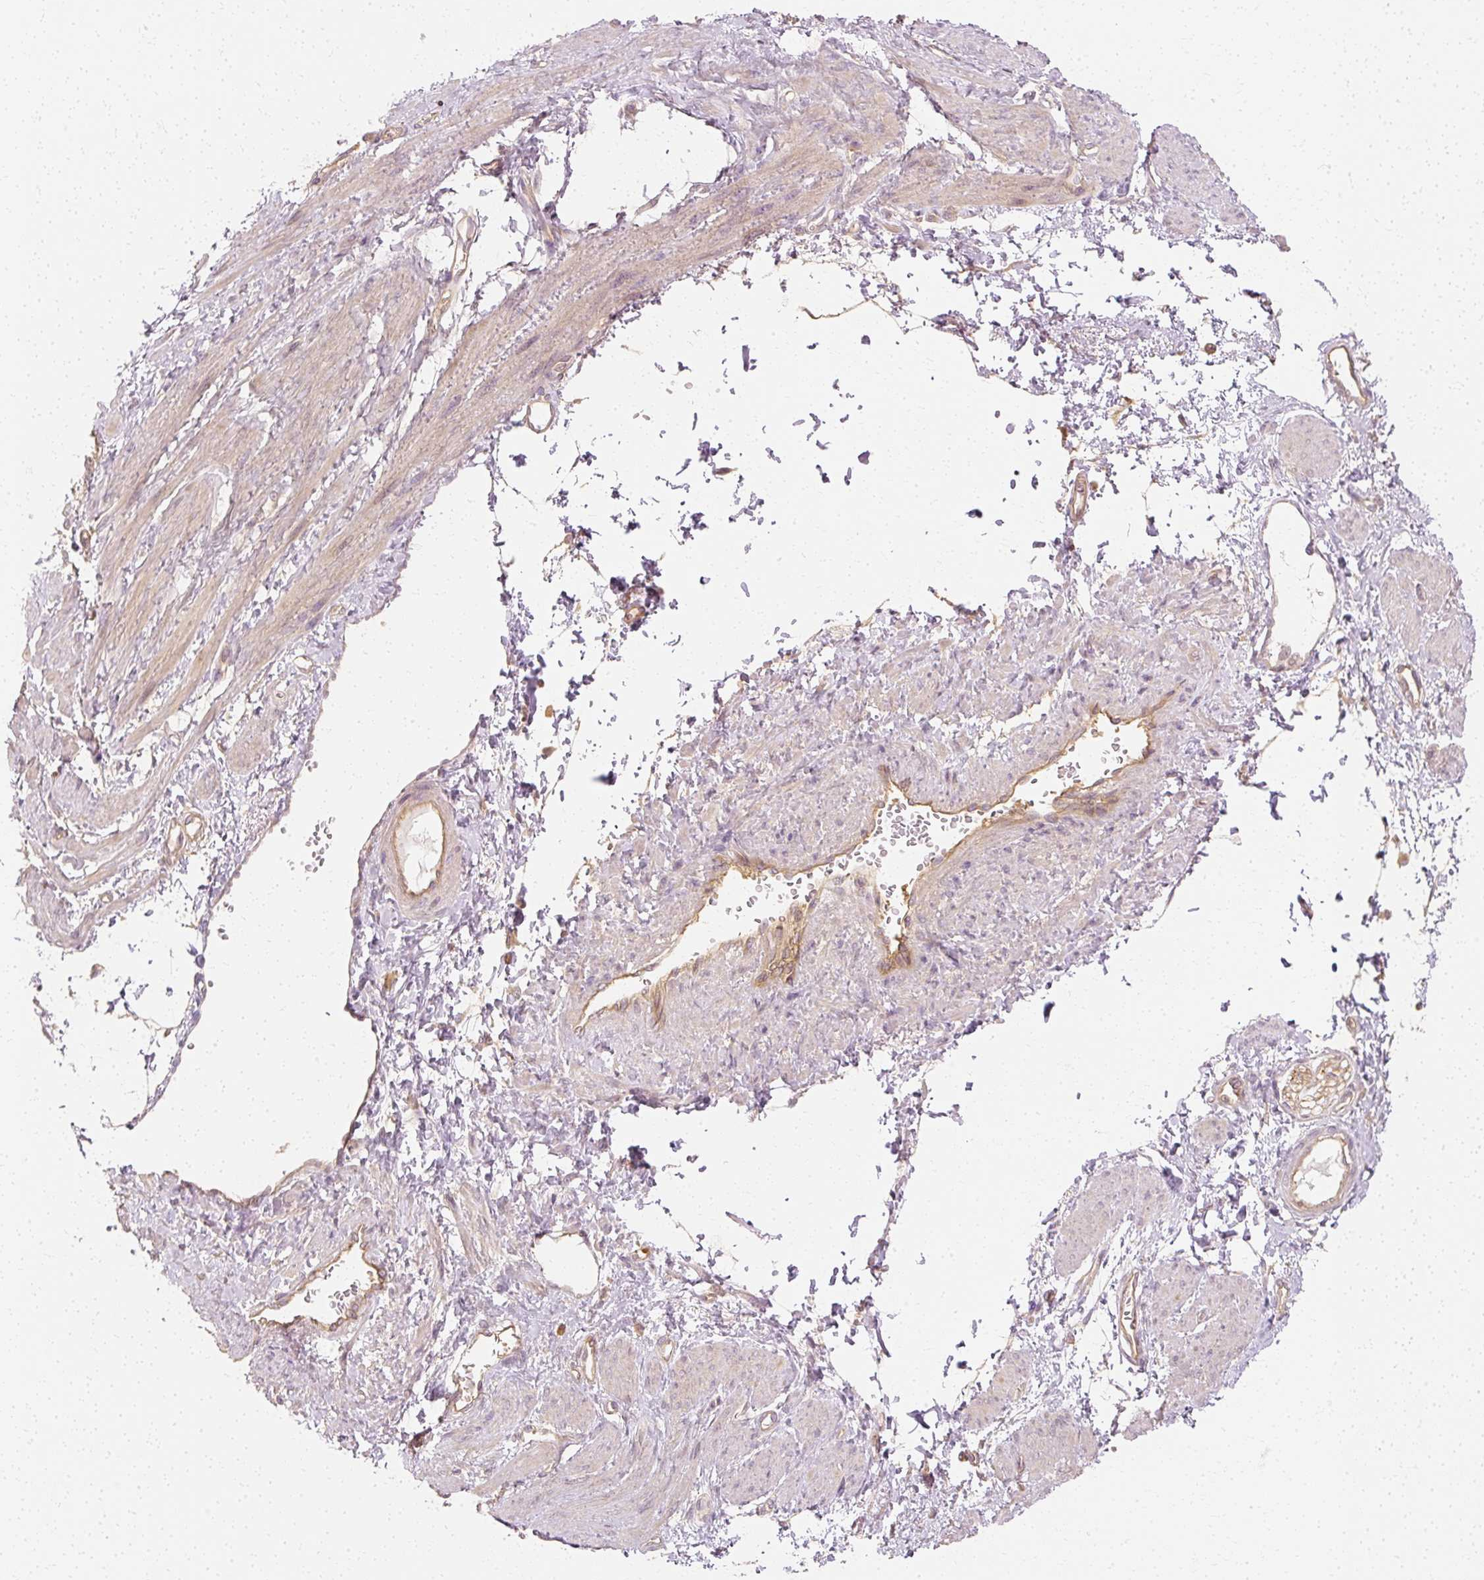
{"staining": {"intensity": "weak", "quantity": "<25%", "location": "cytoplasmic/membranous"}, "tissue": "smooth muscle", "cell_type": "Smooth muscle cells", "image_type": "normal", "snomed": [{"axis": "morphology", "description": "Normal tissue, NOS"}, {"axis": "topography", "description": "Smooth muscle"}, {"axis": "topography", "description": "Uterus"}], "caption": "Immunohistochemistry micrograph of normal smooth muscle stained for a protein (brown), which demonstrates no expression in smooth muscle cells.", "gene": "GNAQ", "patient": {"sex": "female", "age": 39}}